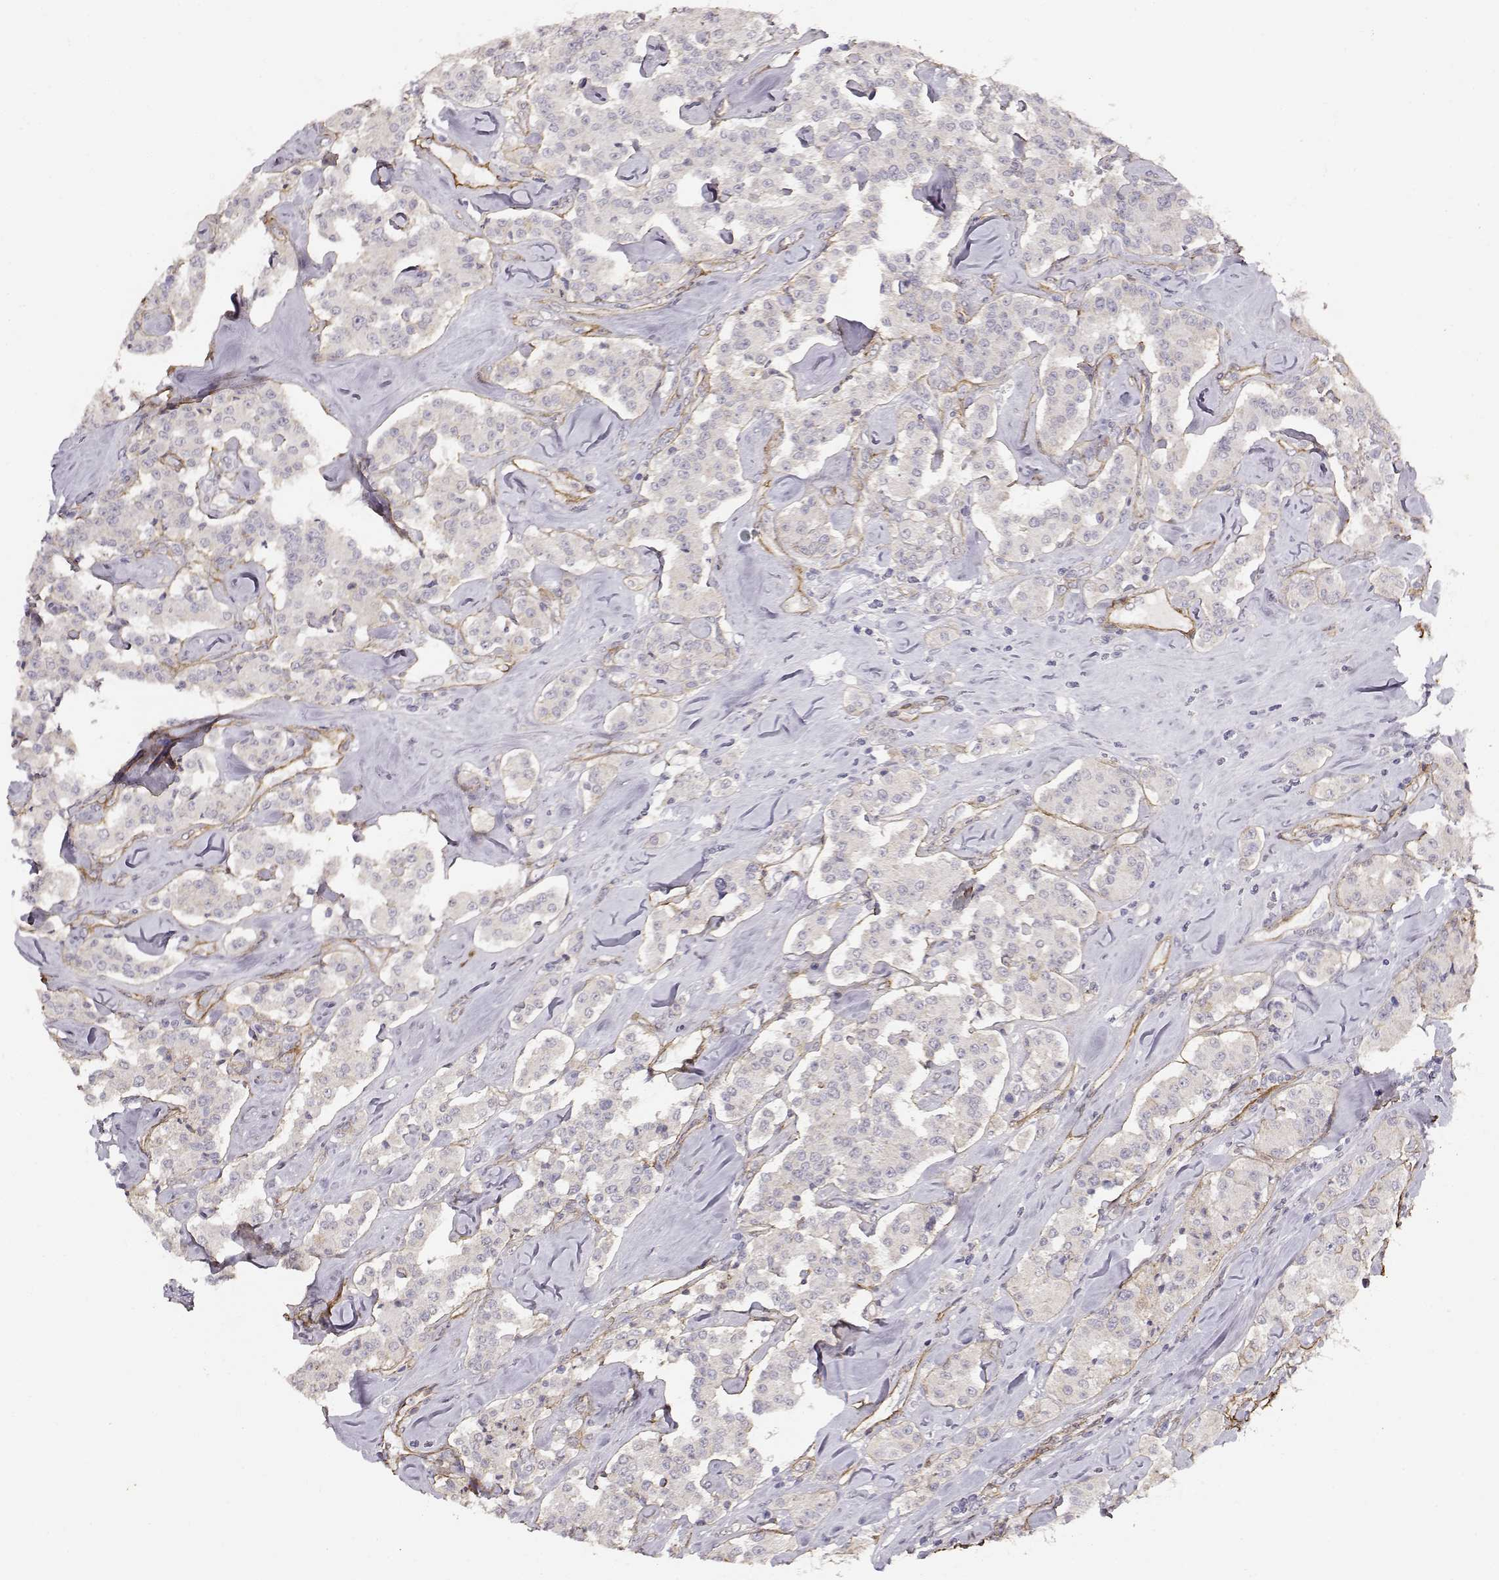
{"staining": {"intensity": "negative", "quantity": "none", "location": "none"}, "tissue": "carcinoid", "cell_type": "Tumor cells", "image_type": "cancer", "snomed": [{"axis": "morphology", "description": "Carcinoid, malignant, NOS"}, {"axis": "topography", "description": "Pancreas"}], "caption": "The photomicrograph shows no significant staining in tumor cells of carcinoid (malignant).", "gene": "LAMA5", "patient": {"sex": "male", "age": 41}}